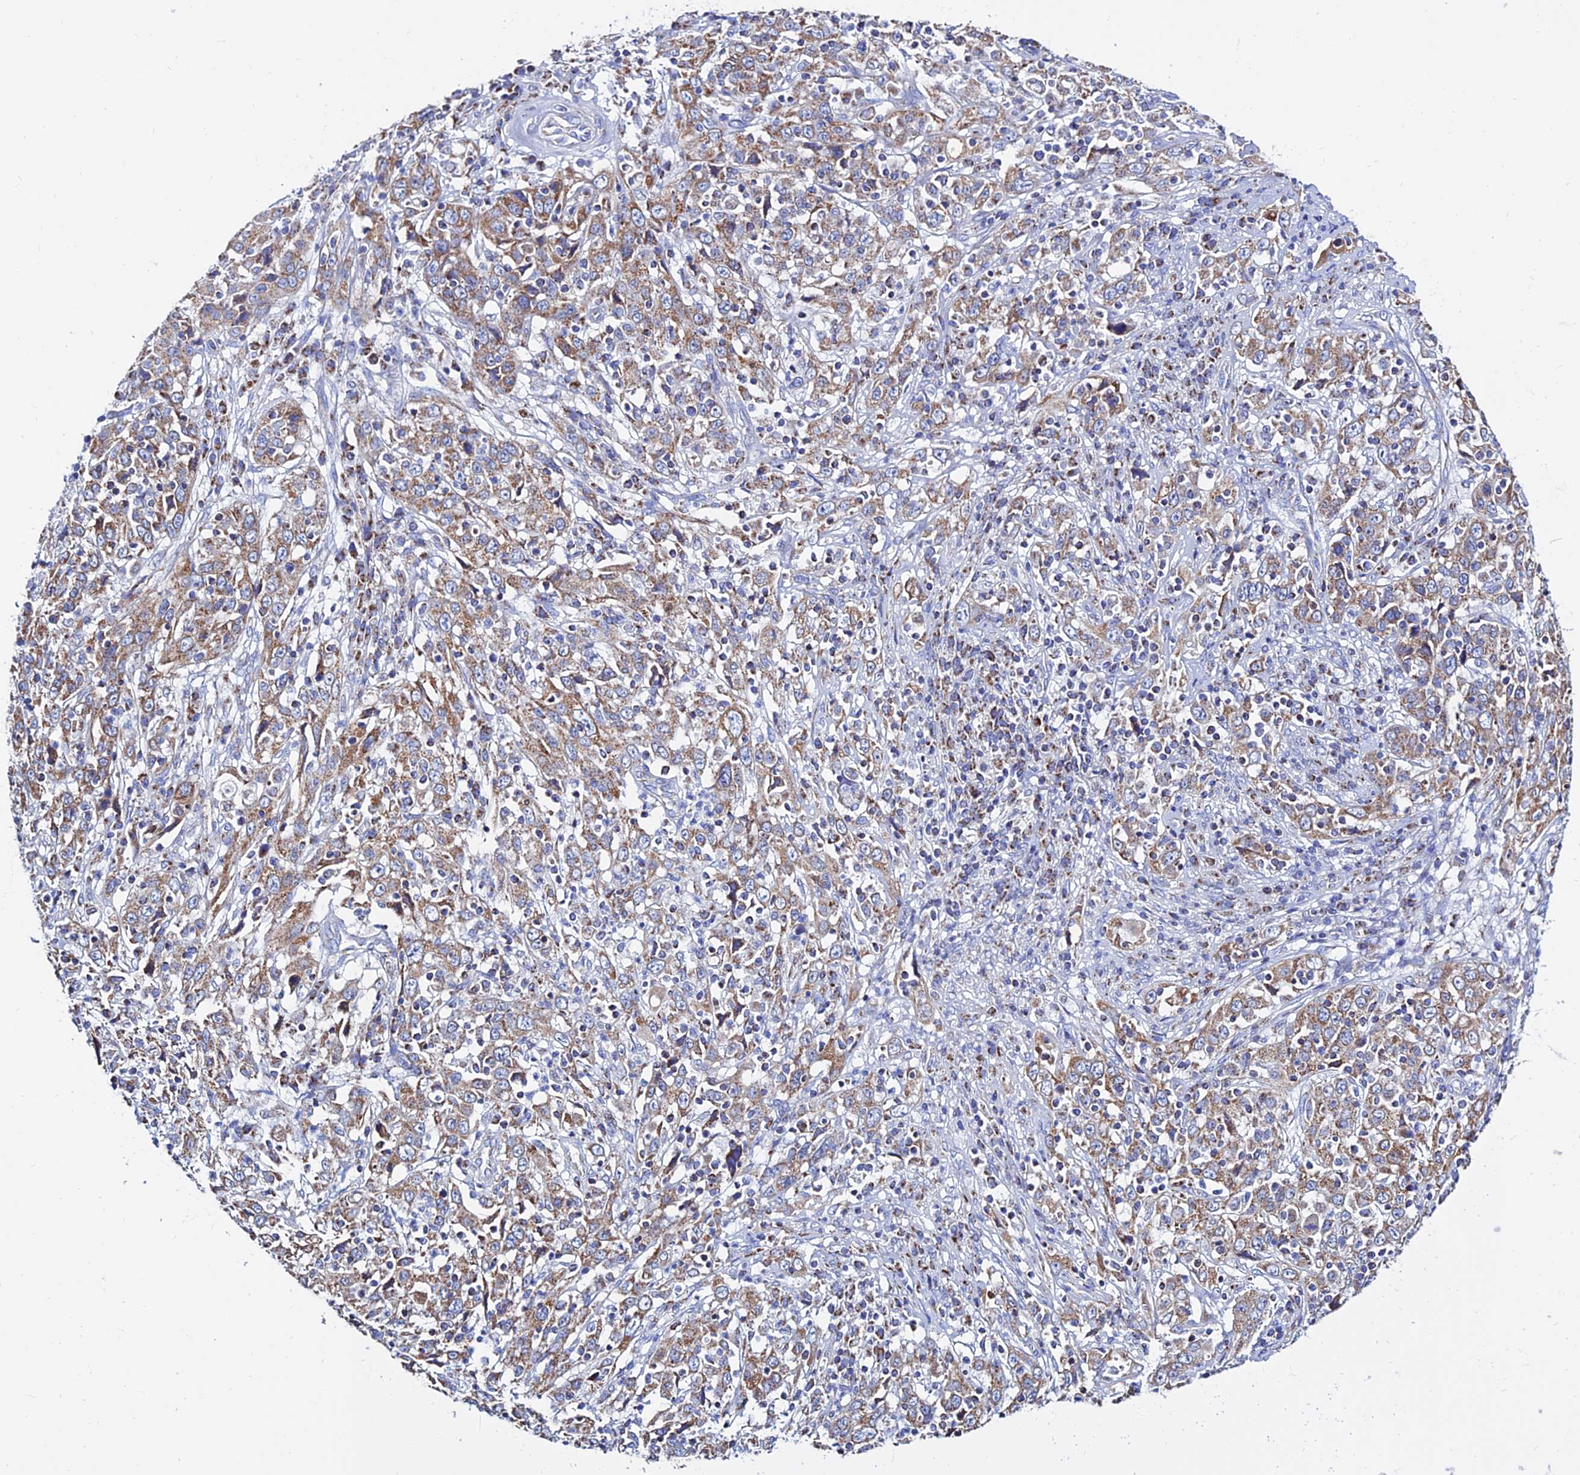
{"staining": {"intensity": "moderate", "quantity": ">75%", "location": "cytoplasmic/membranous"}, "tissue": "cervical cancer", "cell_type": "Tumor cells", "image_type": "cancer", "snomed": [{"axis": "morphology", "description": "Squamous cell carcinoma, NOS"}, {"axis": "topography", "description": "Cervix"}], "caption": "Protein staining of cervical cancer (squamous cell carcinoma) tissue reveals moderate cytoplasmic/membranous staining in approximately >75% of tumor cells.", "gene": "MGST1", "patient": {"sex": "female", "age": 46}}